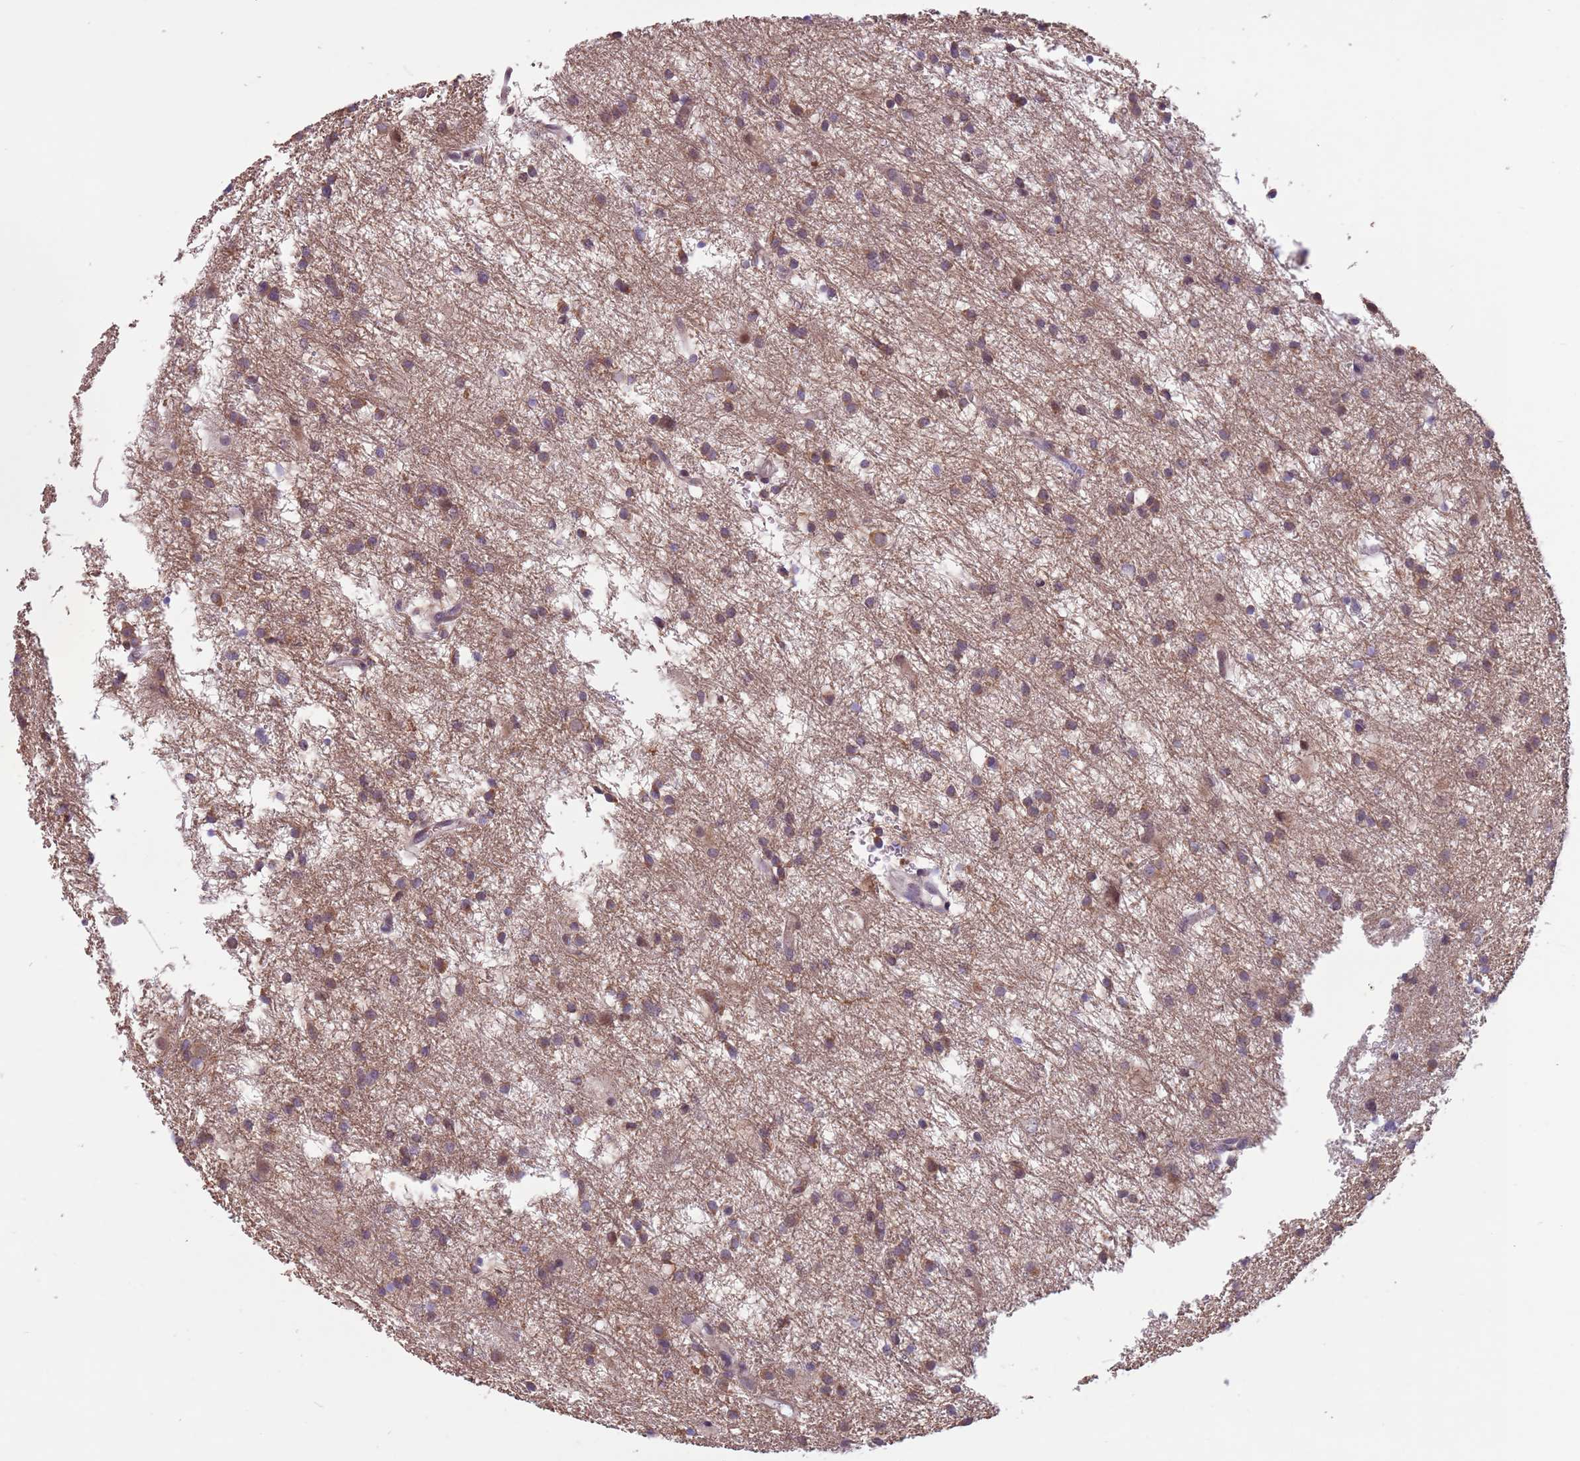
{"staining": {"intensity": "moderate", "quantity": "25%-75%", "location": "cytoplasmic/membranous"}, "tissue": "glioma", "cell_type": "Tumor cells", "image_type": "cancer", "snomed": [{"axis": "morphology", "description": "Glioma, malignant, High grade"}, {"axis": "topography", "description": "Brain"}], "caption": "Protein staining of glioma tissue displays moderate cytoplasmic/membranous staining in approximately 25%-75% of tumor cells.", "gene": "ADCY7", "patient": {"sex": "male", "age": 77}}